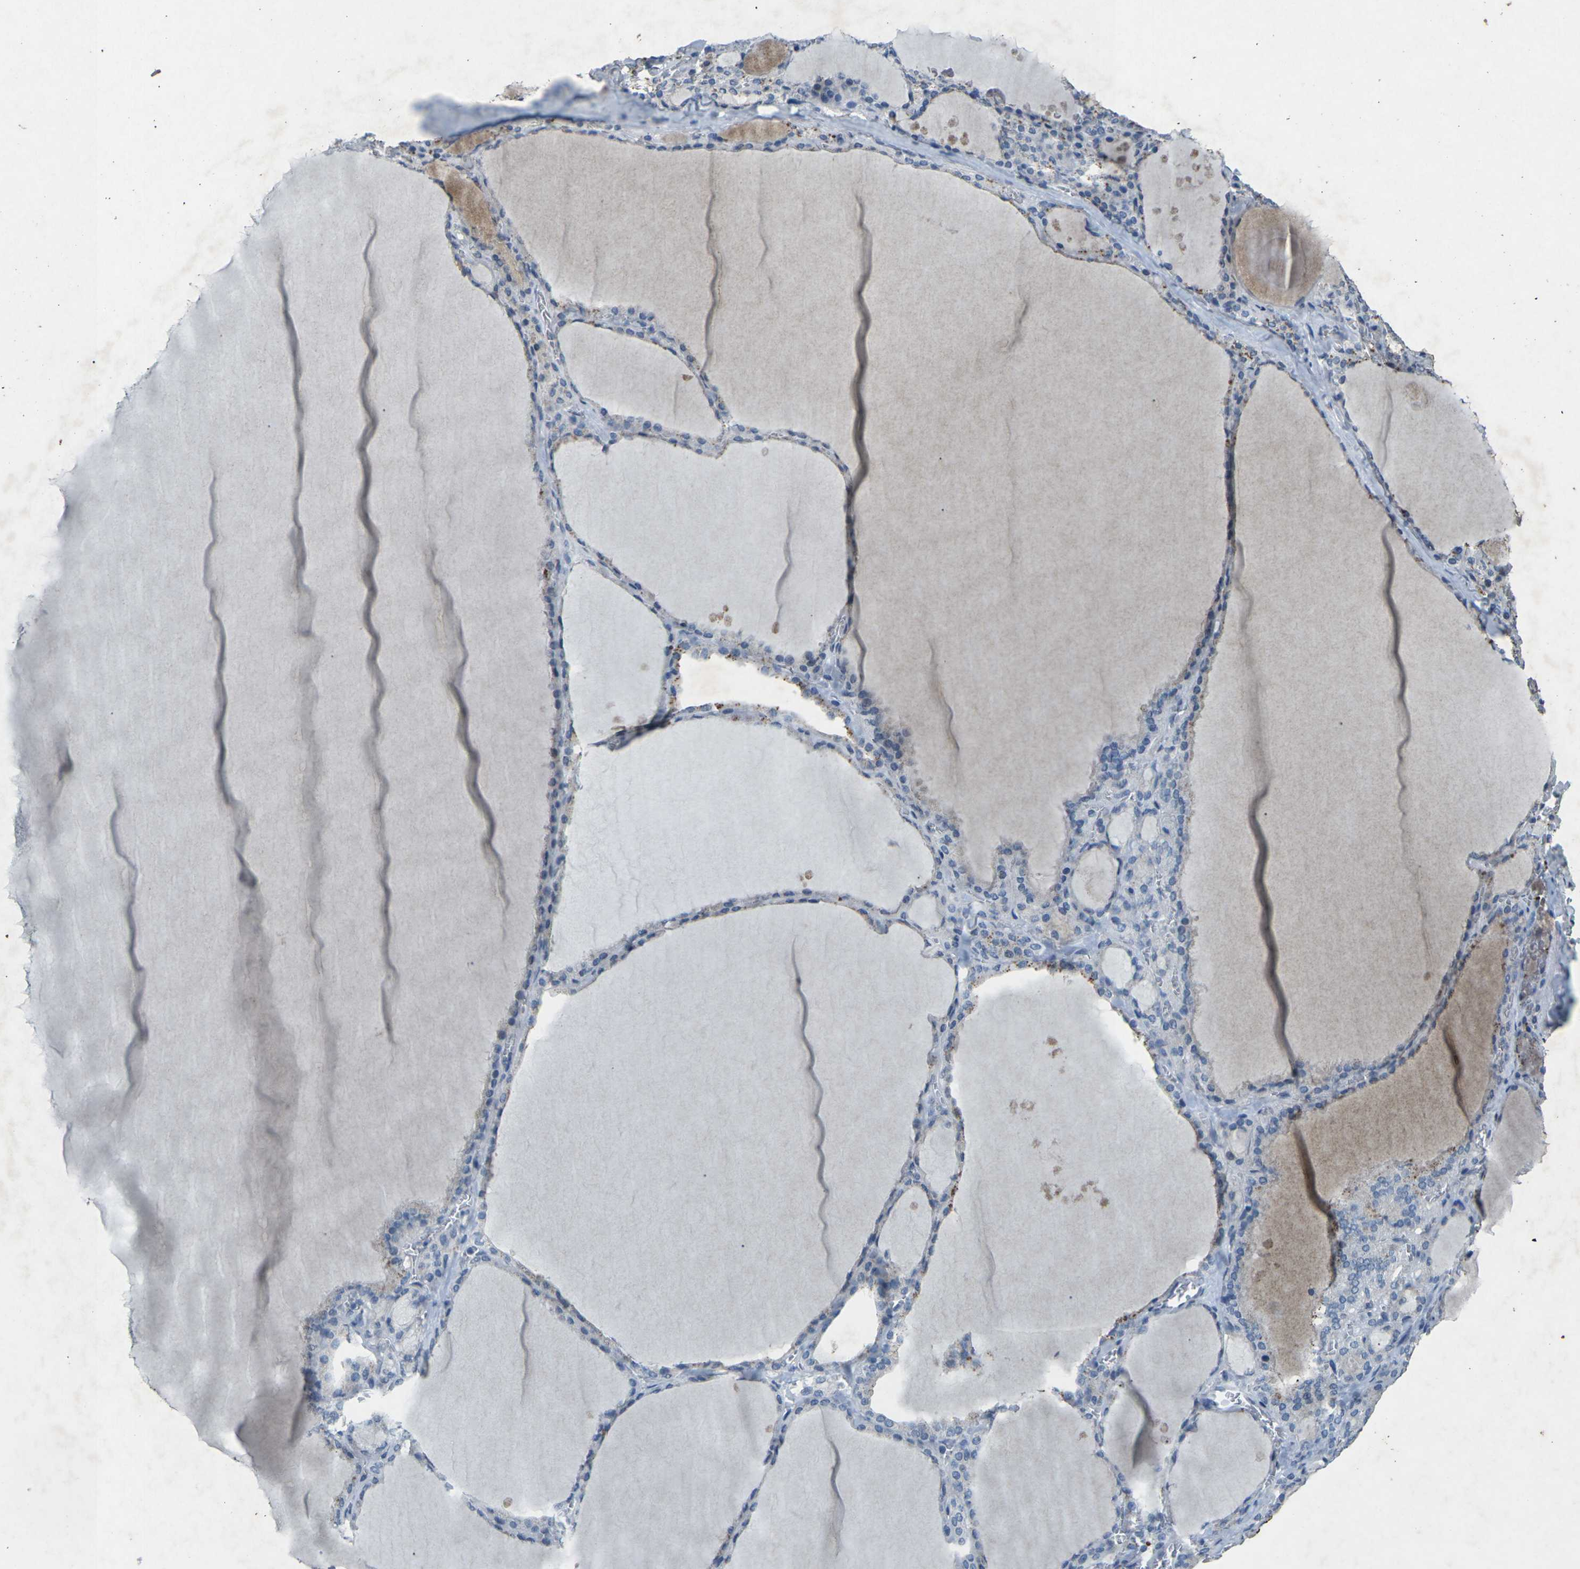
{"staining": {"intensity": "negative", "quantity": "none", "location": "none"}, "tissue": "thyroid gland", "cell_type": "Glandular cells", "image_type": "normal", "snomed": [{"axis": "morphology", "description": "Normal tissue, NOS"}, {"axis": "topography", "description": "Thyroid gland"}], "caption": "Immunohistochemistry image of normal thyroid gland: thyroid gland stained with DAB shows no significant protein positivity in glandular cells.", "gene": "A1BG", "patient": {"sex": "male", "age": 56}}